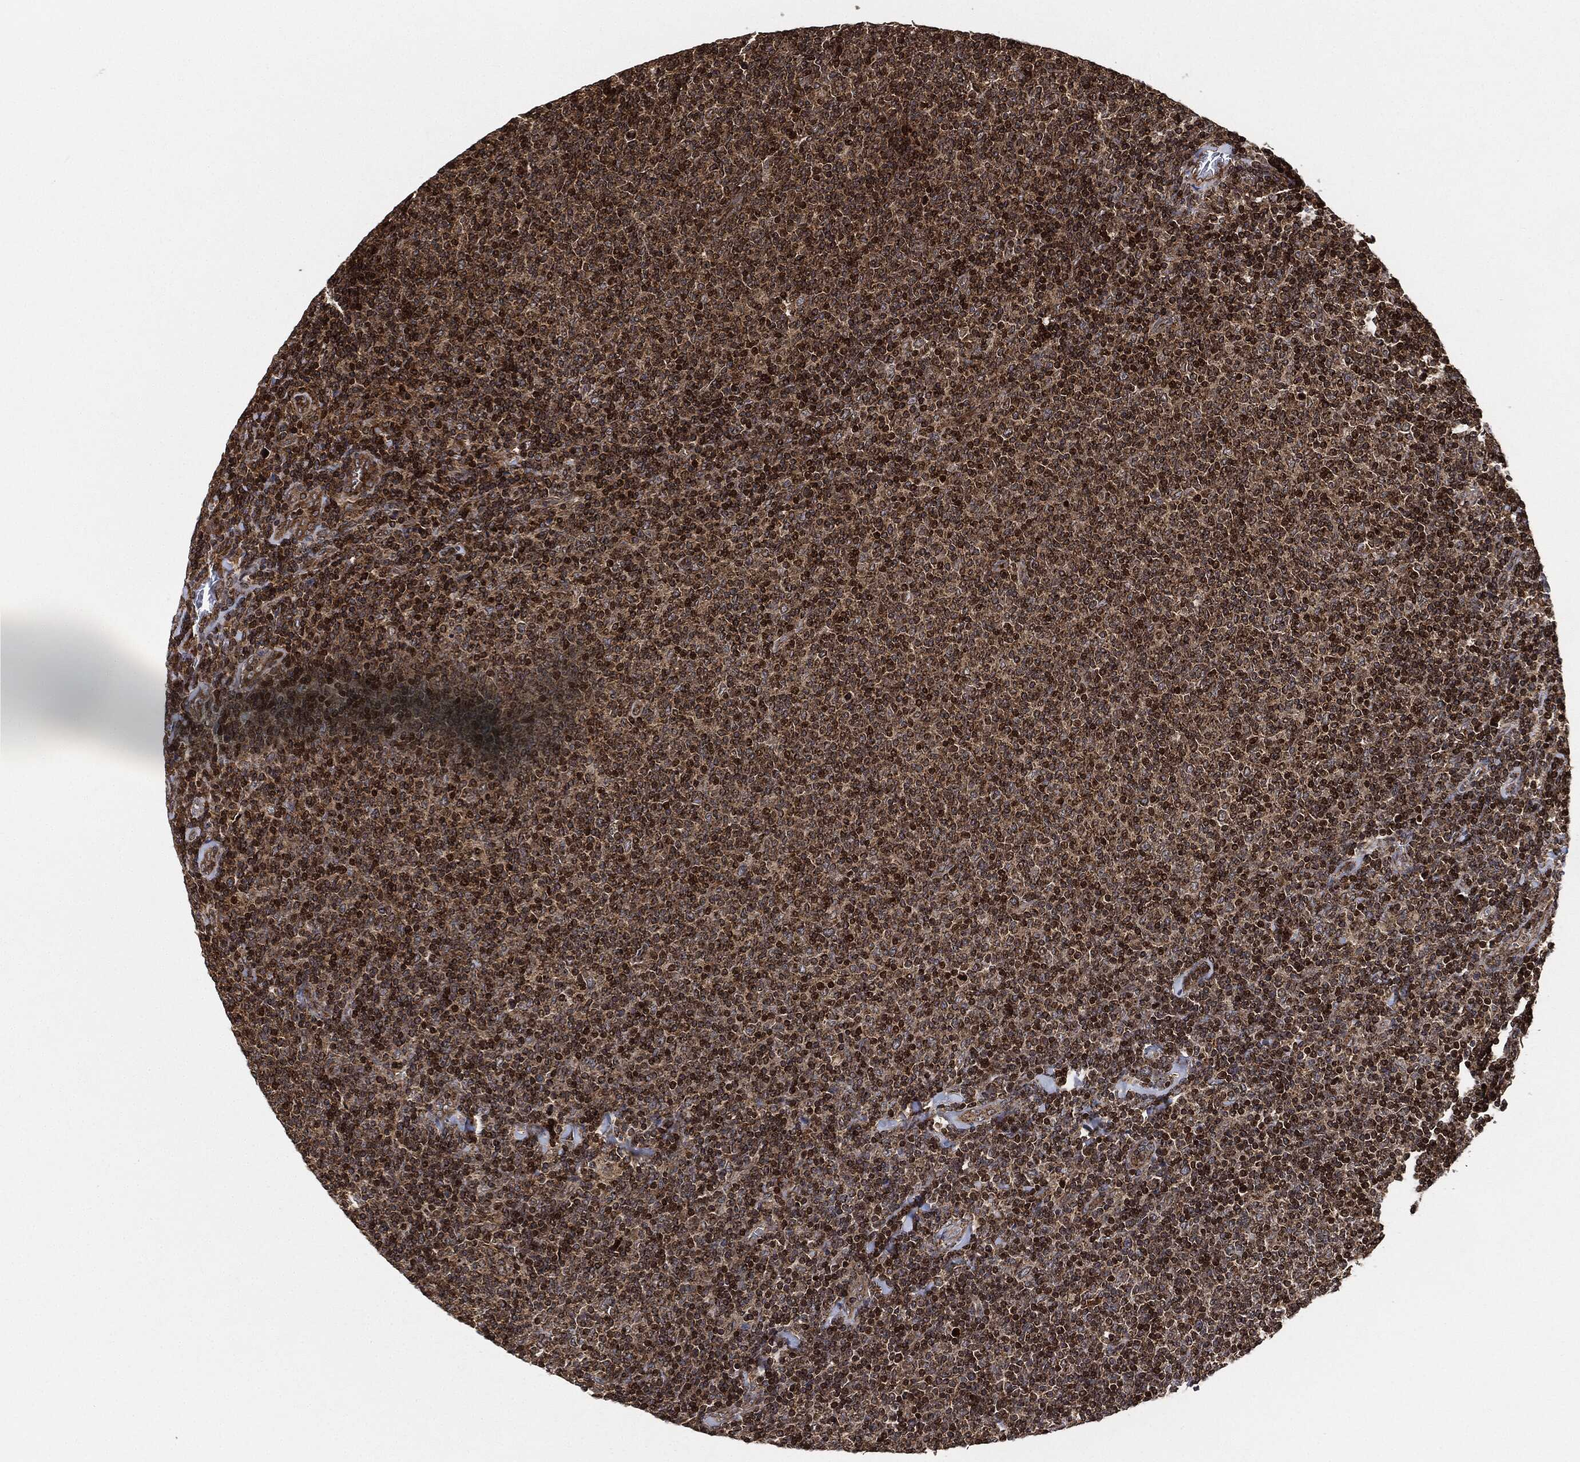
{"staining": {"intensity": "strong", "quantity": "<25%", "location": "nuclear"}, "tissue": "lymphoma", "cell_type": "Tumor cells", "image_type": "cancer", "snomed": [{"axis": "morphology", "description": "Malignant lymphoma, non-Hodgkin's type, Low grade"}, {"axis": "topography", "description": "Lymph node"}], "caption": "Immunohistochemistry (DAB (3,3'-diaminobenzidine)) staining of lymphoma reveals strong nuclear protein expression in approximately <25% of tumor cells.", "gene": "MAP3K3", "patient": {"sex": "male", "age": 52}}